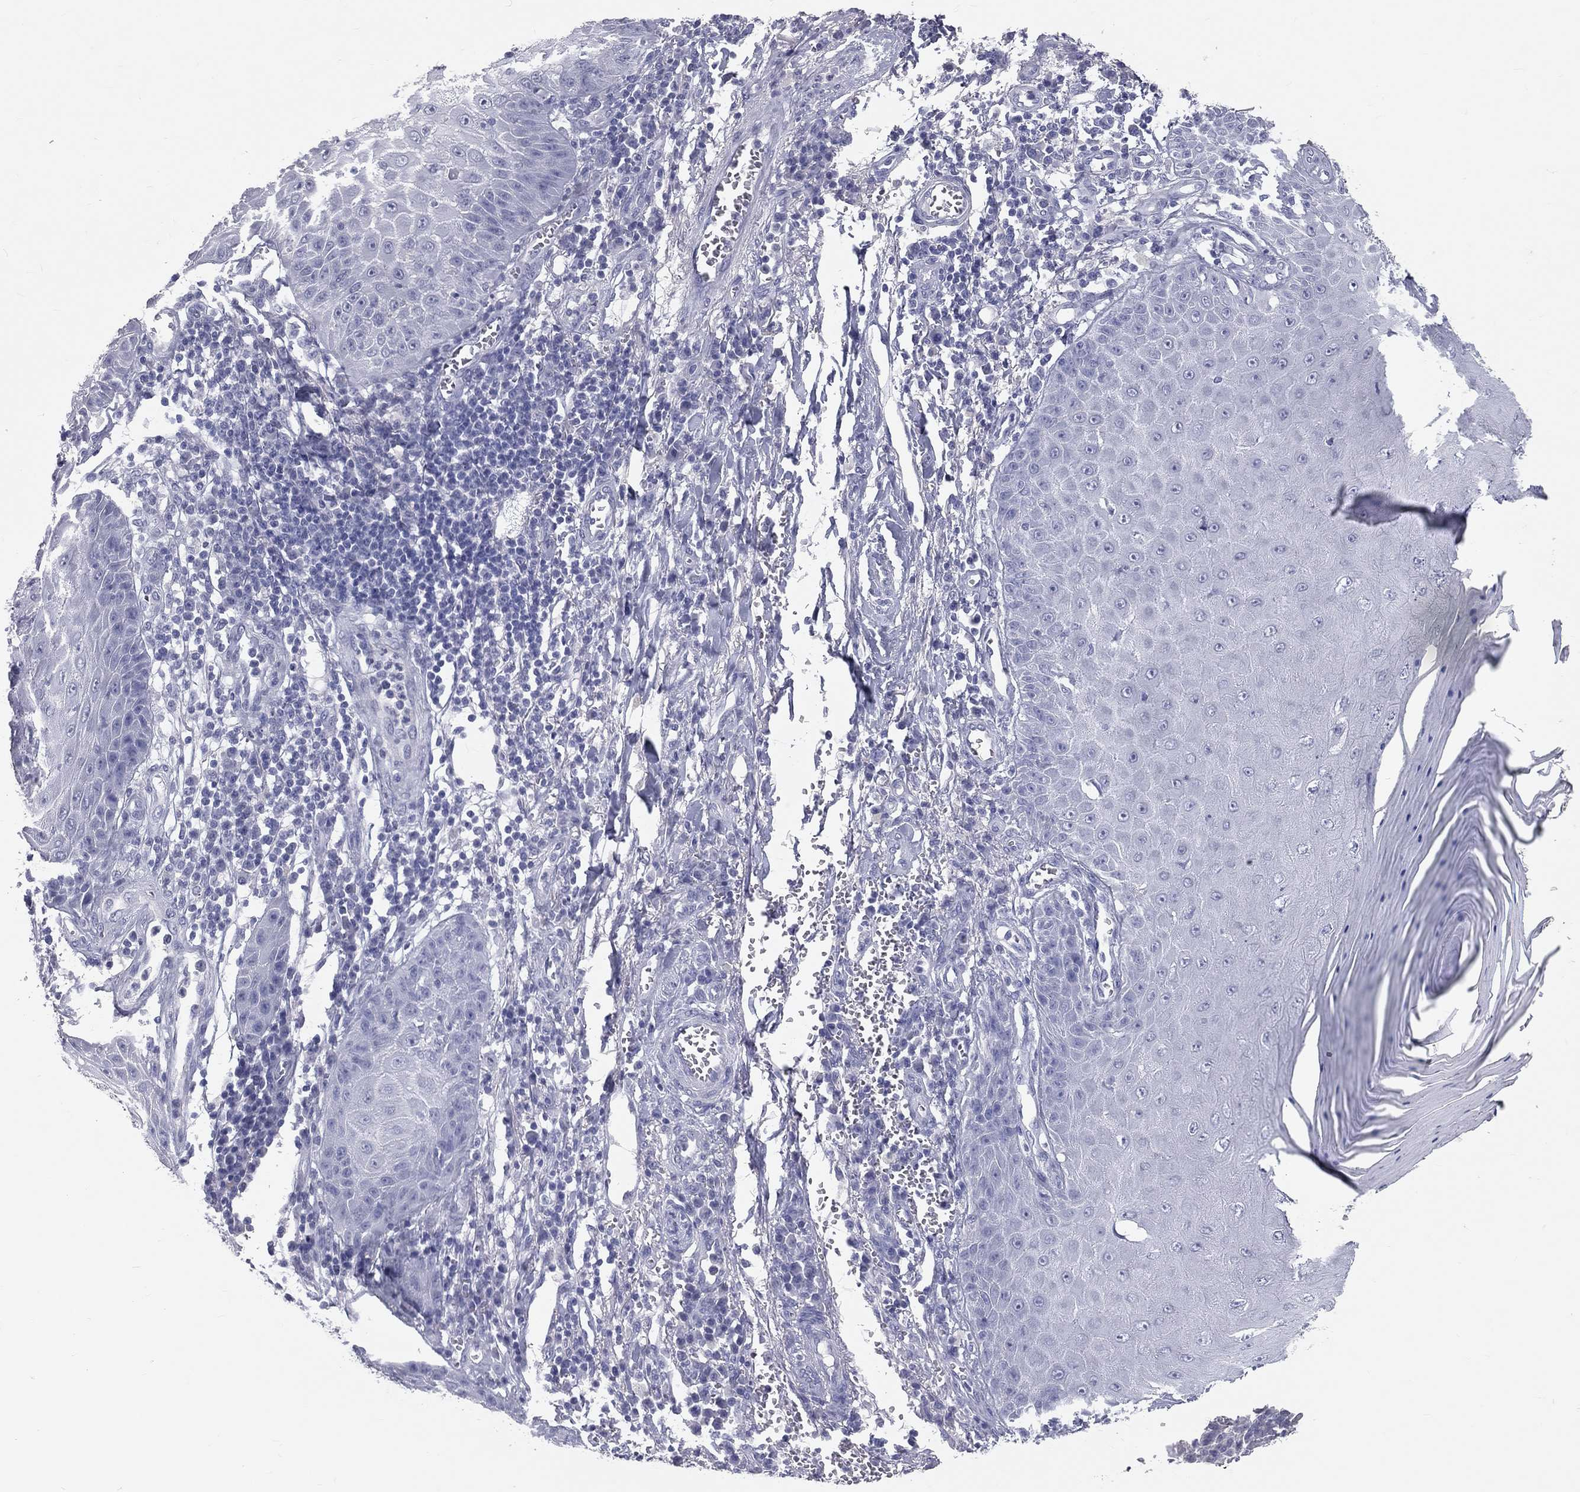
{"staining": {"intensity": "negative", "quantity": "none", "location": "none"}, "tissue": "skin cancer", "cell_type": "Tumor cells", "image_type": "cancer", "snomed": [{"axis": "morphology", "description": "Squamous cell carcinoma, NOS"}, {"axis": "topography", "description": "Skin"}], "caption": "There is no significant positivity in tumor cells of squamous cell carcinoma (skin).", "gene": "TFPI2", "patient": {"sex": "male", "age": 70}}